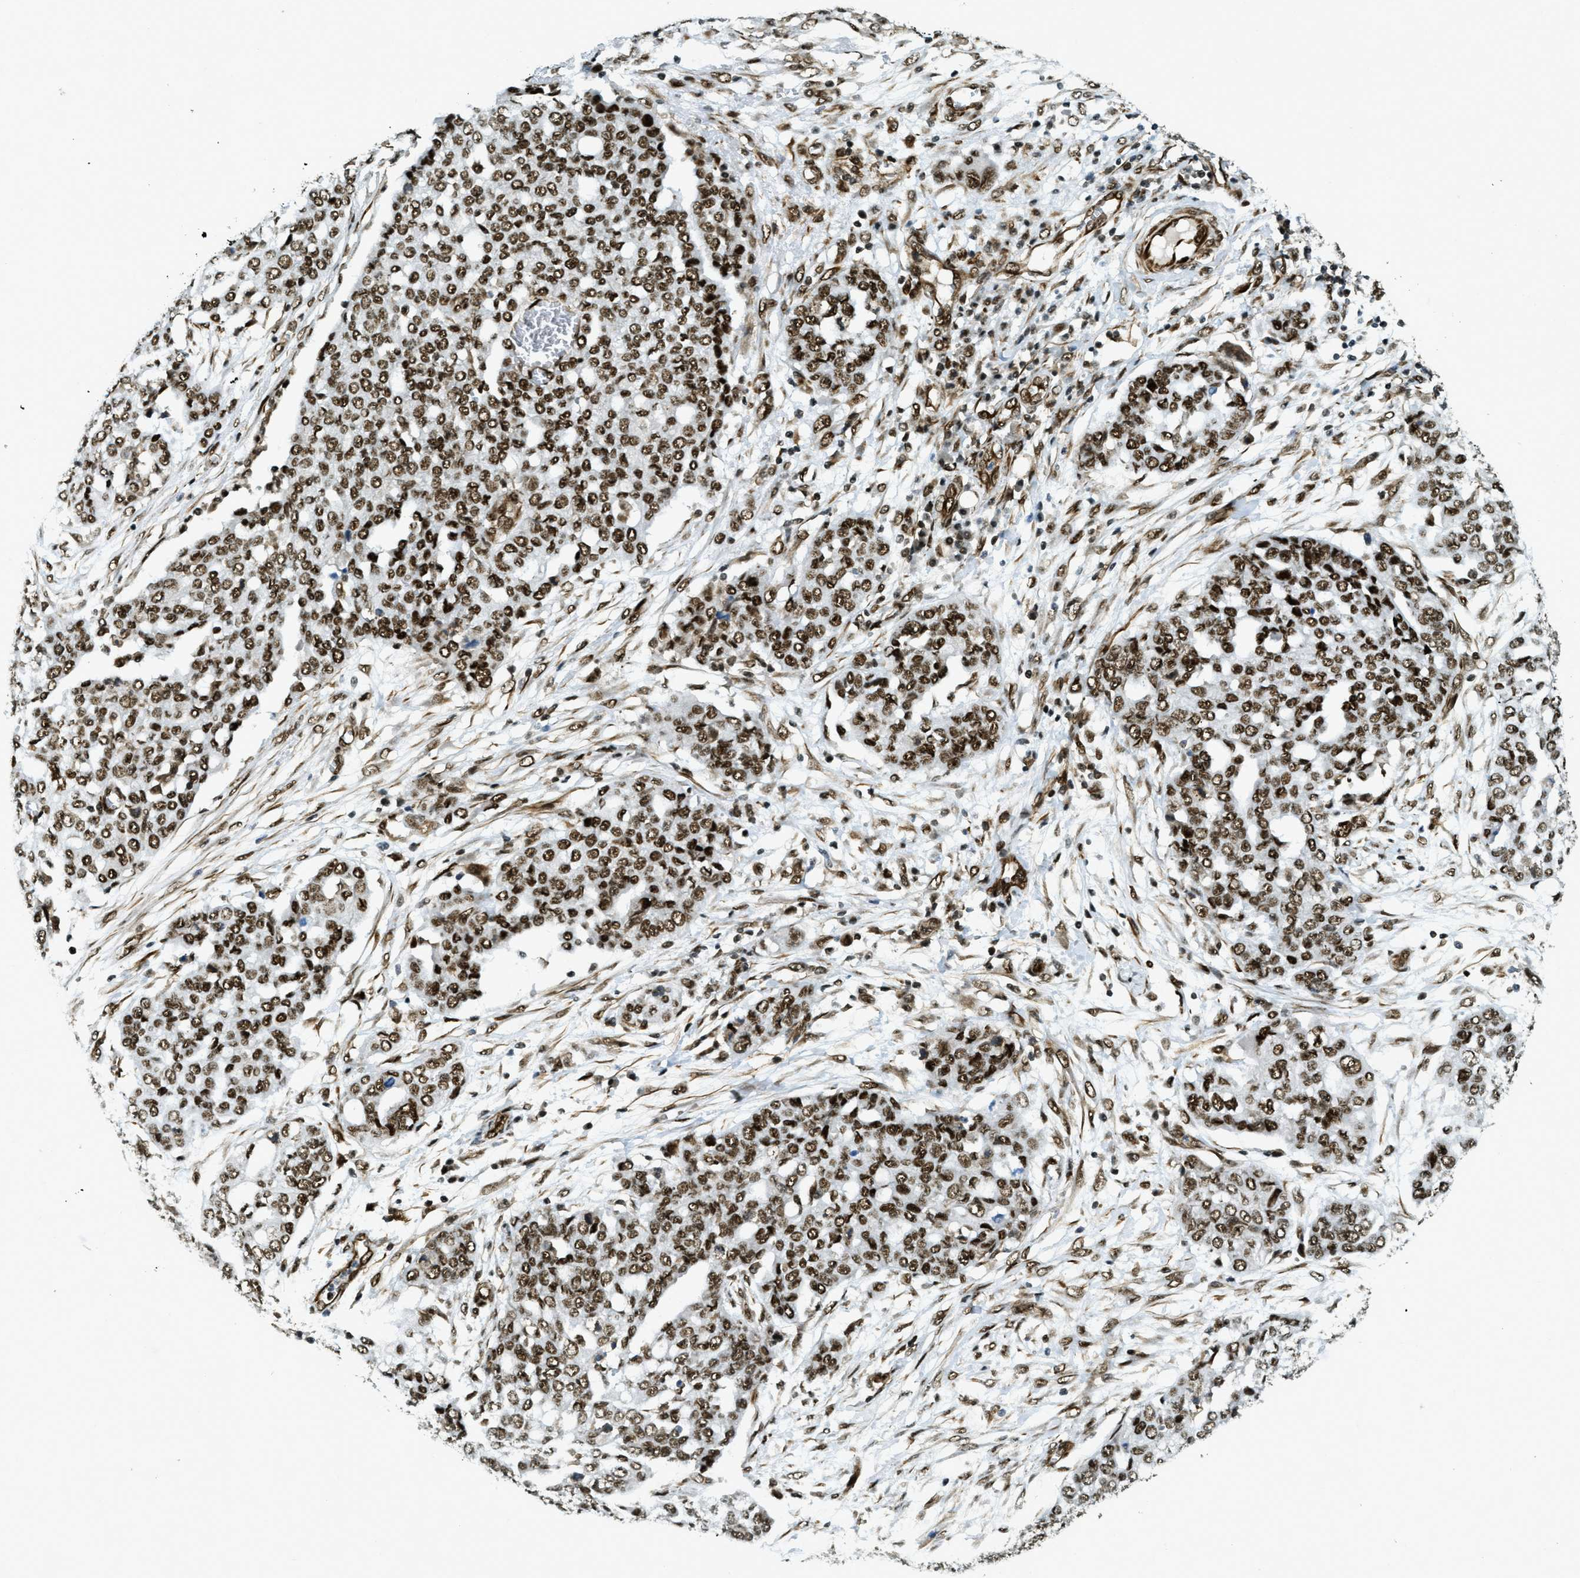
{"staining": {"intensity": "moderate", "quantity": ">75%", "location": "nuclear"}, "tissue": "ovarian cancer", "cell_type": "Tumor cells", "image_type": "cancer", "snomed": [{"axis": "morphology", "description": "Cystadenocarcinoma, serous, NOS"}, {"axis": "topography", "description": "Soft tissue"}, {"axis": "topography", "description": "Ovary"}], "caption": "Serous cystadenocarcinoma (ovarian) tissue displays moderate nuclear expression in about >75% of tumor cells, visualized by immunohistochemistry.", "gene": "ZFR", "patient": {"sex": "female", "age": 57}}